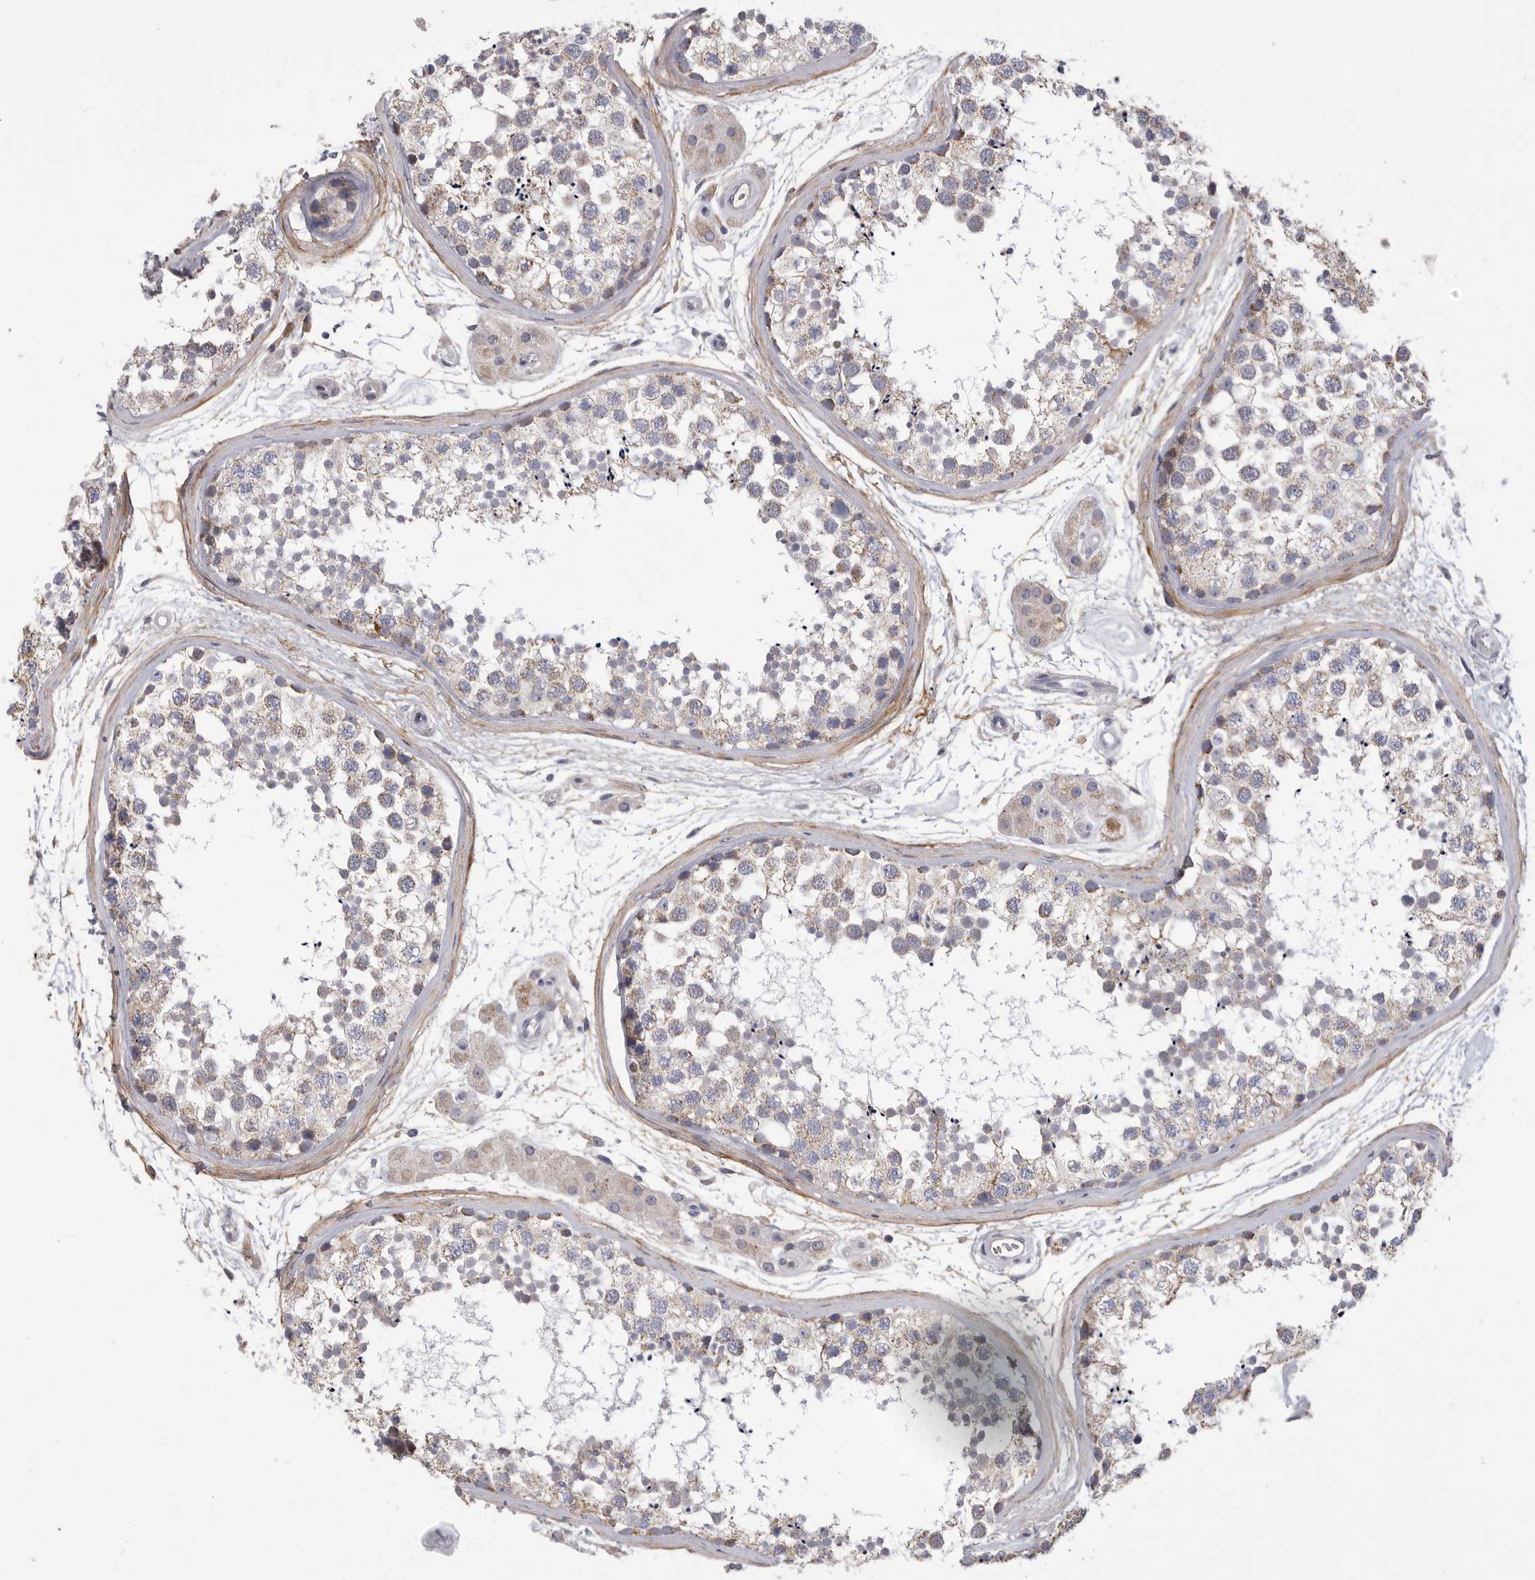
{"staining": {"intensity": "weak", "quantity": ">75%", "location": "cytoplasmic/membranous"}, "tissue": "testis", "cell_type": "Cells in seminiferous ducts", "image_type": "normal", "snomed": [{"axis": "morphology", "description": "Normal tissue, NOS"}, {"axis": "topography", "description": "Testis"}], "caption": "IHC image of normal testis: testis stained using IHC displays low levels of weak protein expression localized specifically in the cytoplasmic/membranous of cells in seminiferous ducts, appearing as a cytoplasmic/membranous brown color.", "gene": "SDC3", "patient": {"sex": "male", "age": 56}}